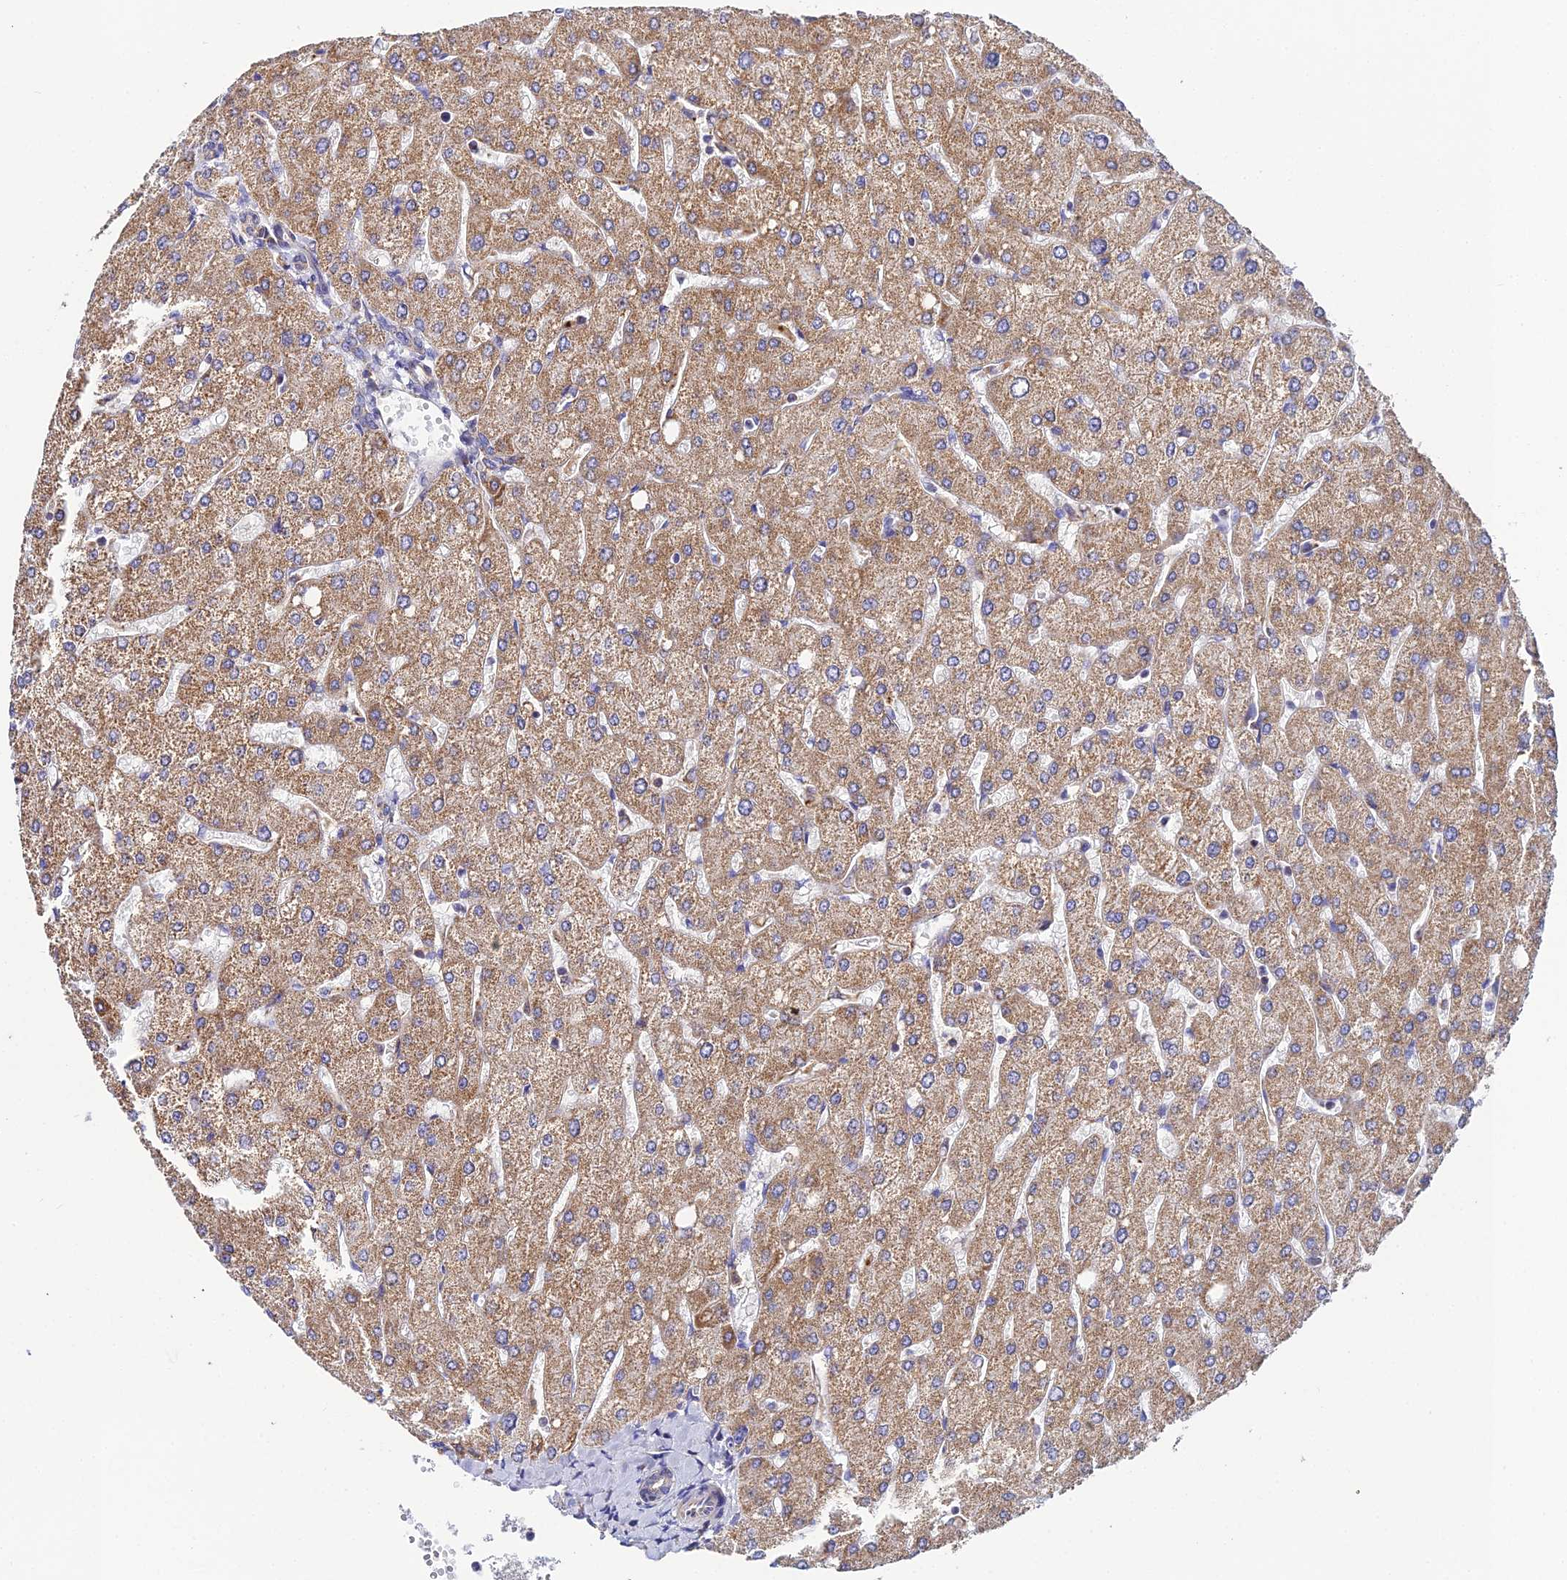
{"staining": {"intensity": "weak", "quantity": ">75%", "location": "cytoplasmic/membranous"}, "tissue": "liver", "cell_type": "Cholangiocytes", "image_type": "normal", "snomed": [{"axis": "morphology", "description": "Normal tissue, NOS"}, {"axis": "topography", "description": "Liver"}], "caption": "The micrograph shows immunohistochemical staining of benign liver. There is weak cytoplasmic/membranous positivity is appreciated in about >75% of cholangiocytes. The staining was performed using DAB to visualize the protein expression in brown, while the nuclei were stained in blue with hematoxylin (Magnification: 20x).", "gene": "NIPSNAP3A", "patient": {"sex": "male", "age": 55}}